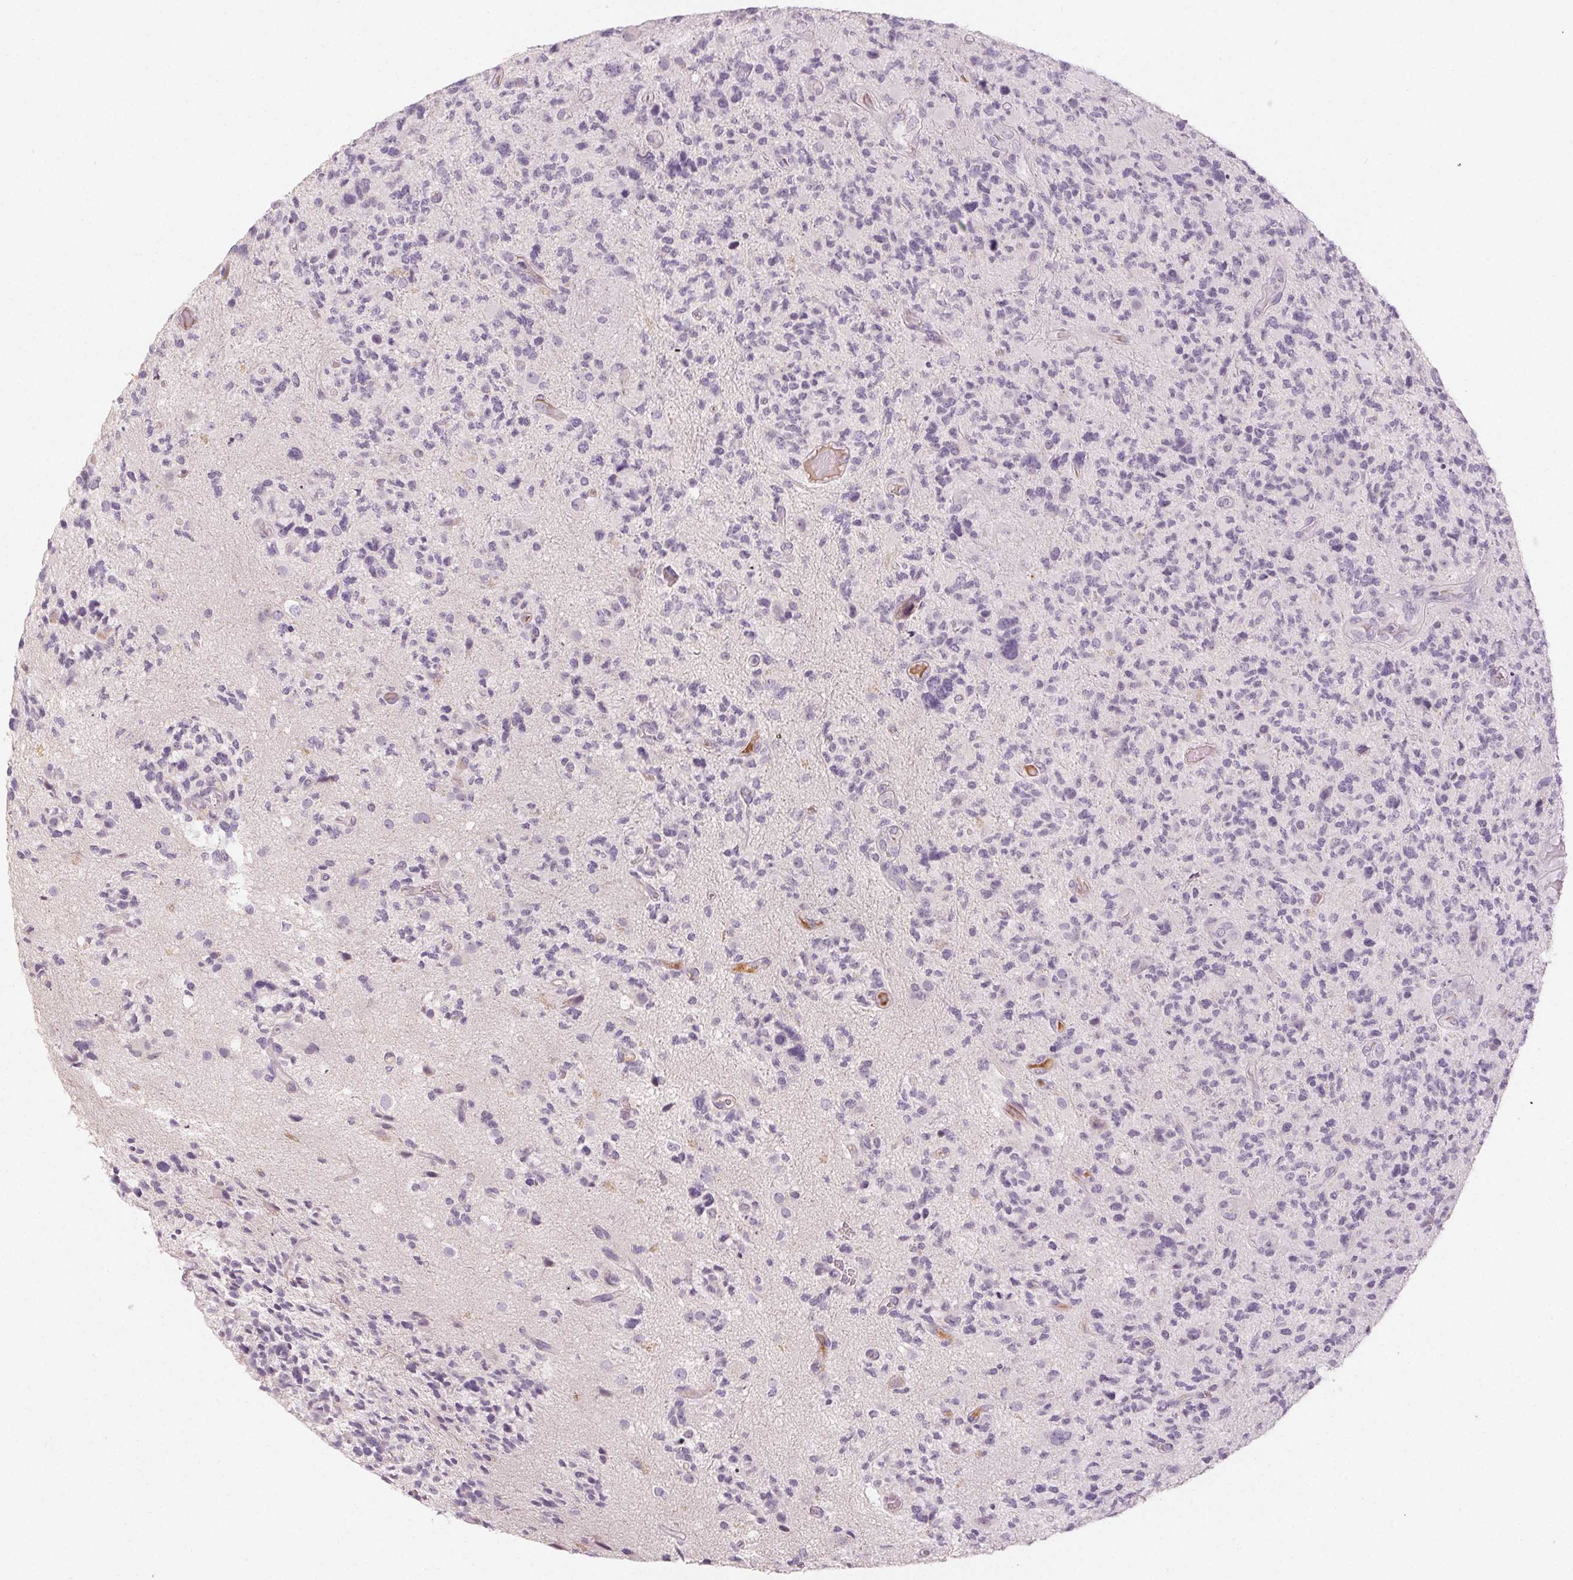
{"staining": {"intensity": "negative", "quantity": "none", "location": "none"}, "tissue": "glioma", "cell_type": "Tumor cells", "image_type": "cancer", "snomed": [{"axis": "morphology", "description": "Glioma, malignant, High grade"}, {"axis": "topography", "description": "Brain"}], "caption": "Immunohistochemistry (IHC) of human glioma displays no positivity in tumor cells.", "gene": "LVRN", "patient": {"sex": "female", "age": 71}}